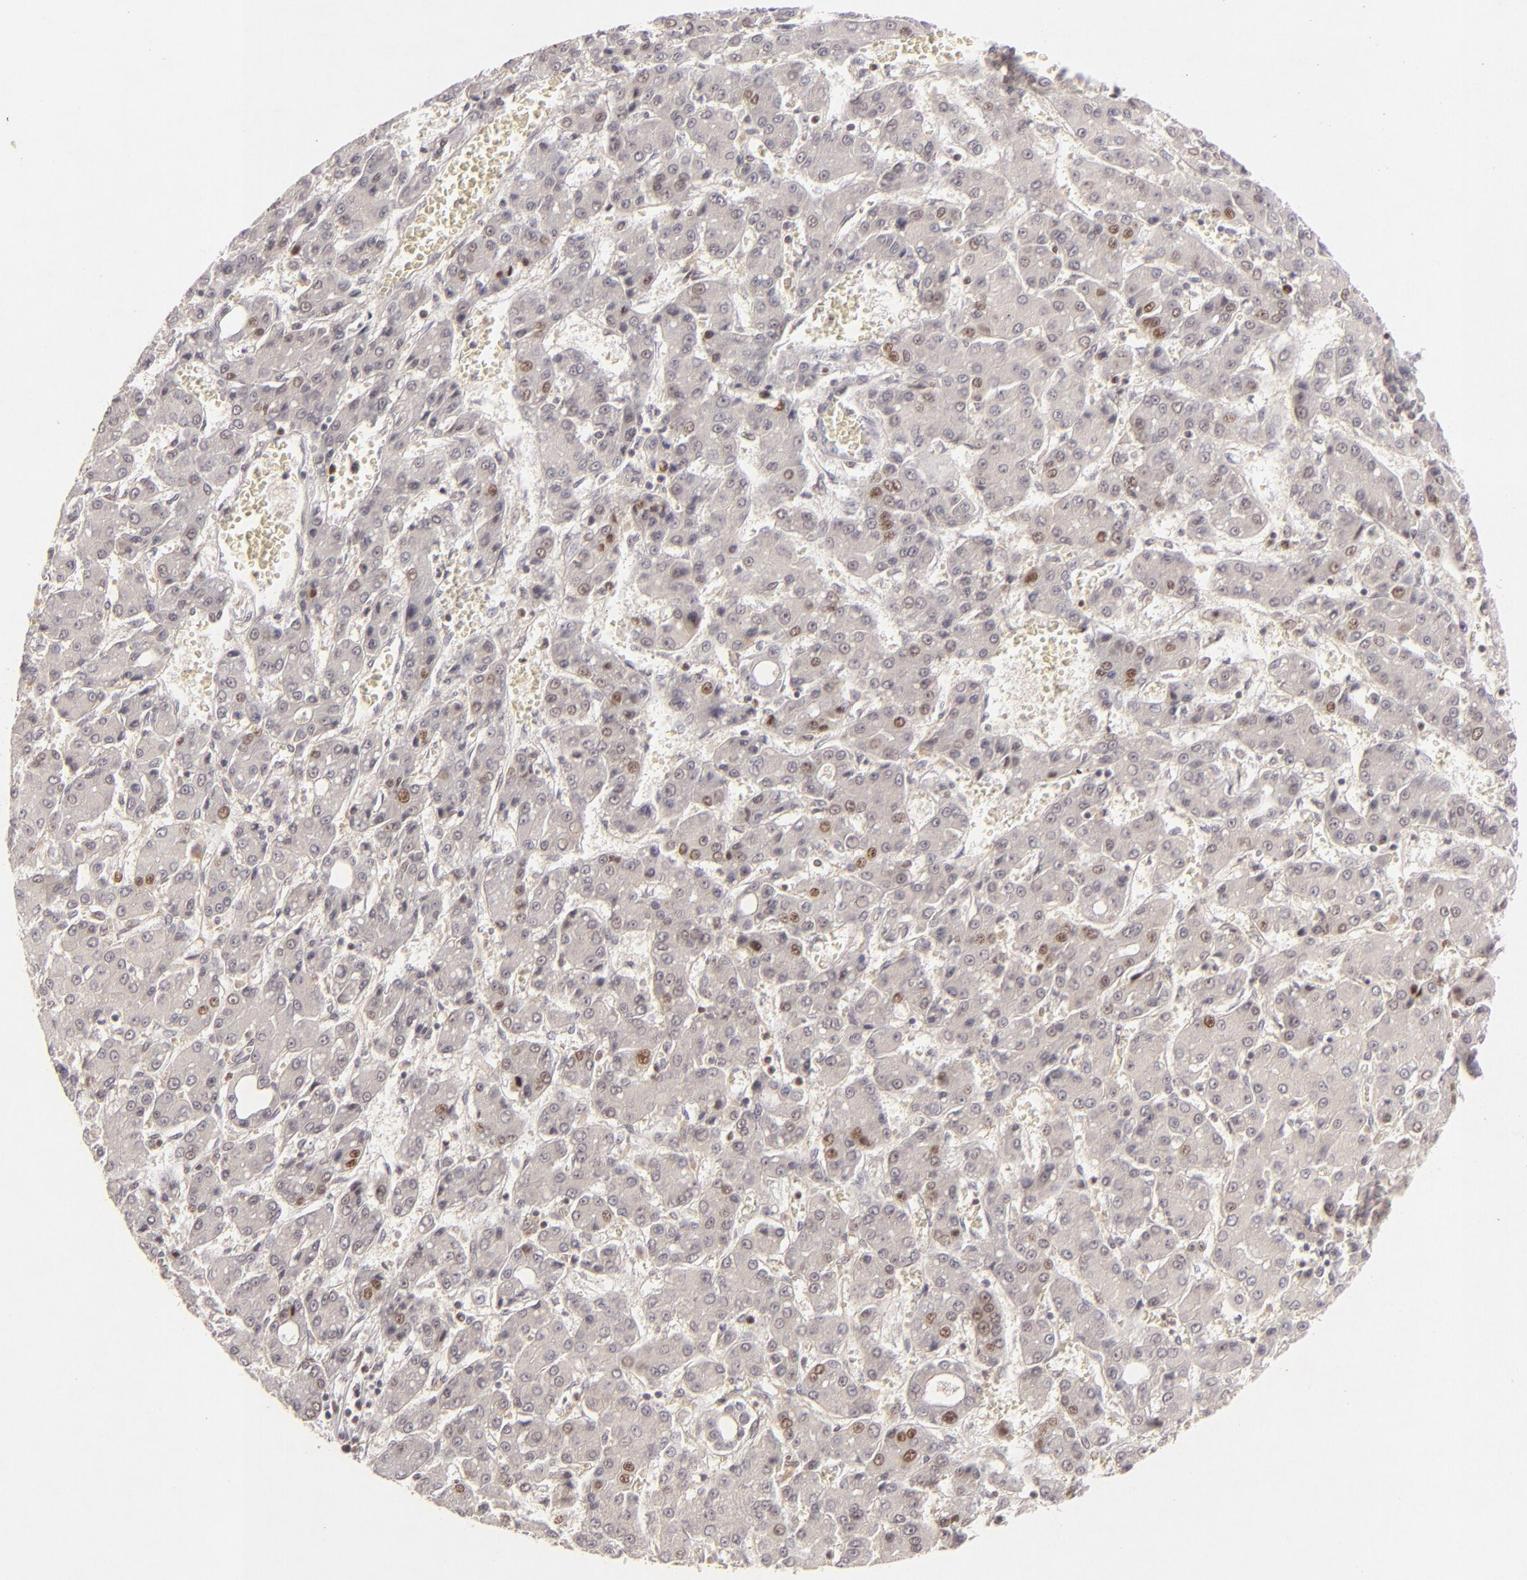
{"staining": {"intensity": "moderate", "quantity": "<25%", "location": "nuclear"}, "tissue": "liver cancer", "cell_type": "Tumor cells", "image_type": "cancer", "snomed": [{"axis": "morphology", "description": "Carcinoma, Hepatocellular, NOS"}, {"axis": "topography", "description": "Liver"}], "caption": "Tumor cells demonstrate low levels of moderate nuclear positivity in about <25% of cells in human hepatocellular carcinoma (liver).", "gene": "FEN1", "patient": {"sex": "male", "age": 69}}